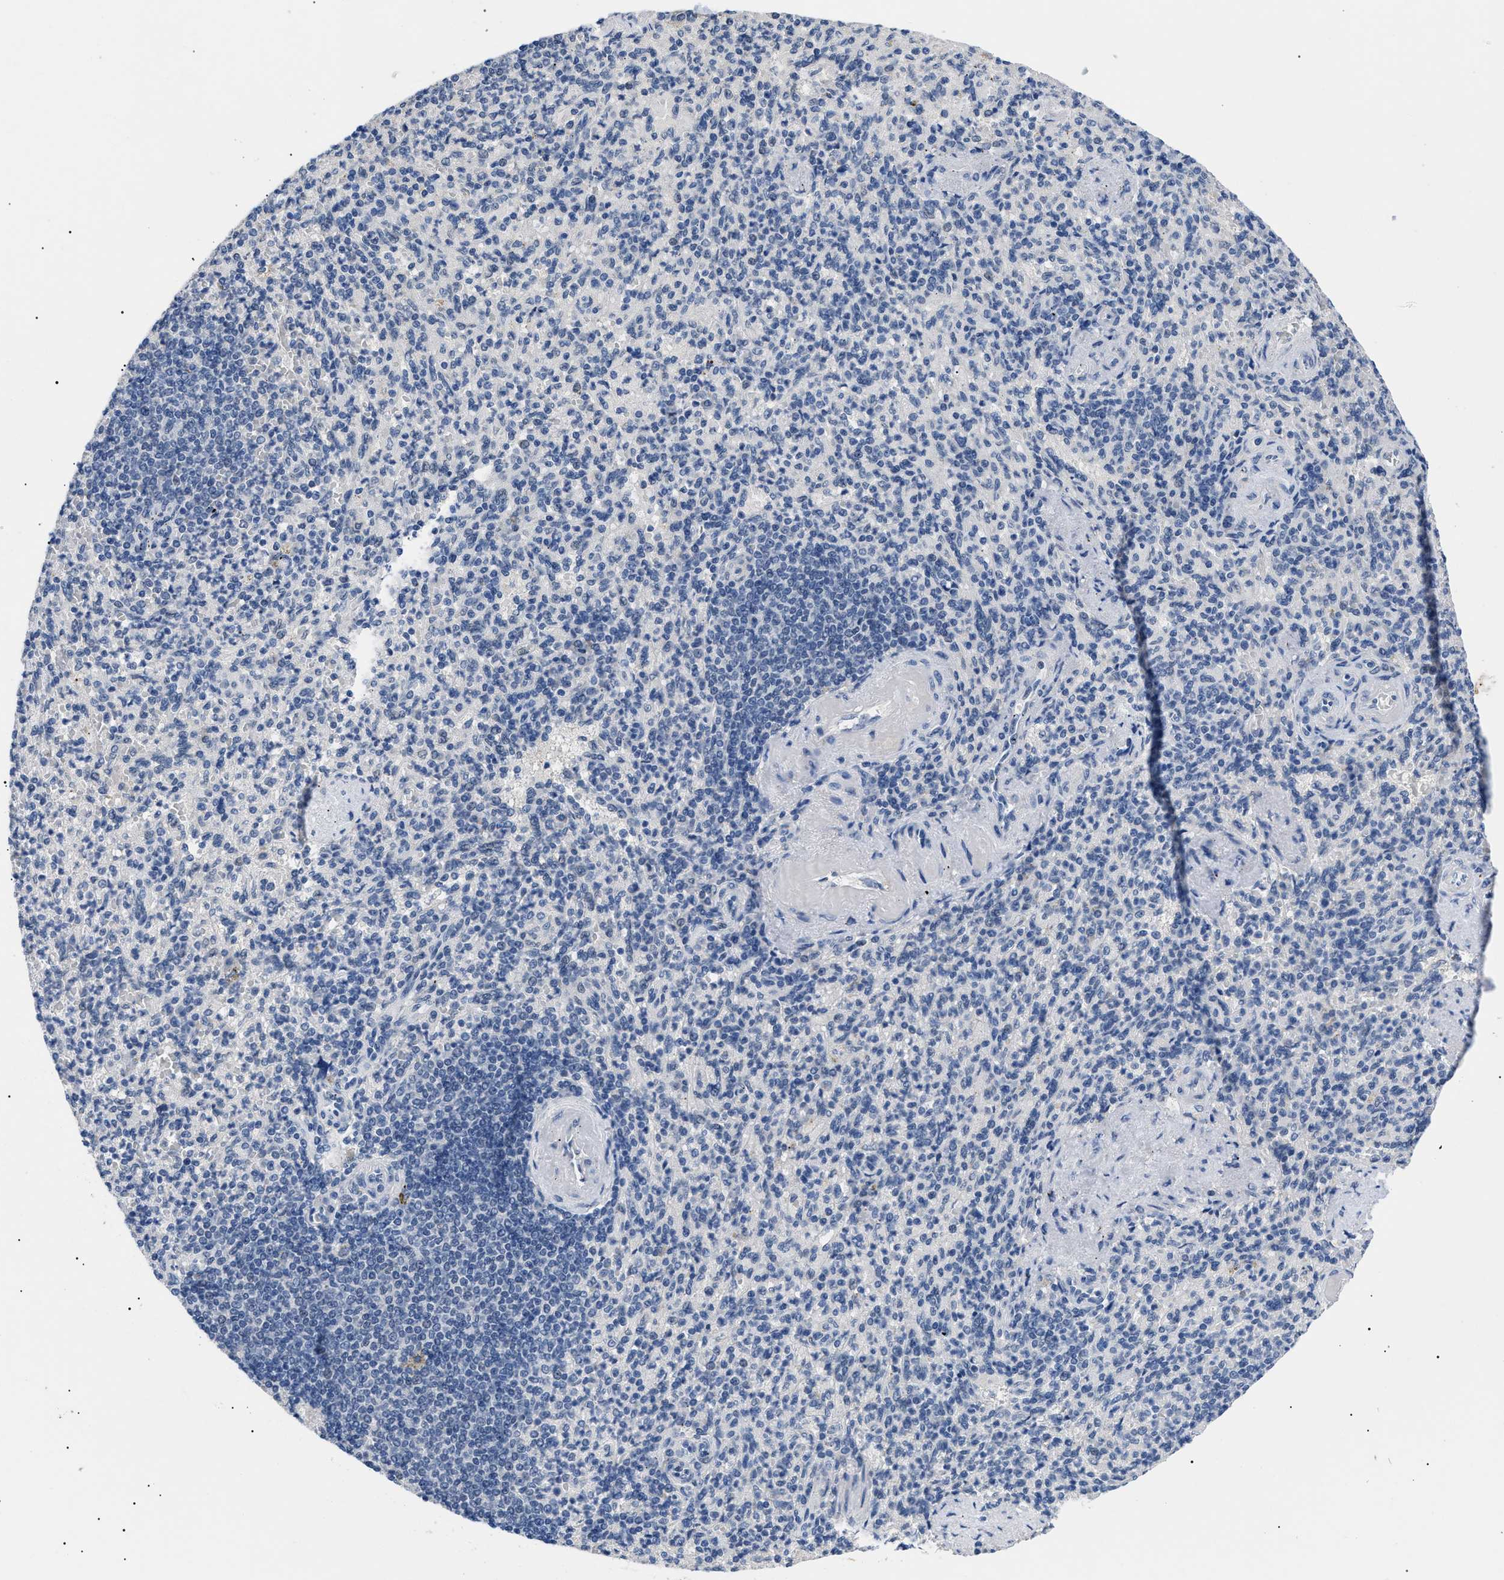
{"staining": {"intensity": "negative", "quantity": "none", "location": "none"}, "tissue": "spleen", "cell_type": "Cells in red pulp", "image_type": "normal", "snomed": [{"axis": "morphology", "description": "Normal tissue, NOS"}, {"axis": "topography", "description": "Spleen"}], "caption": "Cells in red pulp show no significant positivity in normal spleen.", "gene": "PRRT2", "patient": {"sex": "female", "age": 74}}